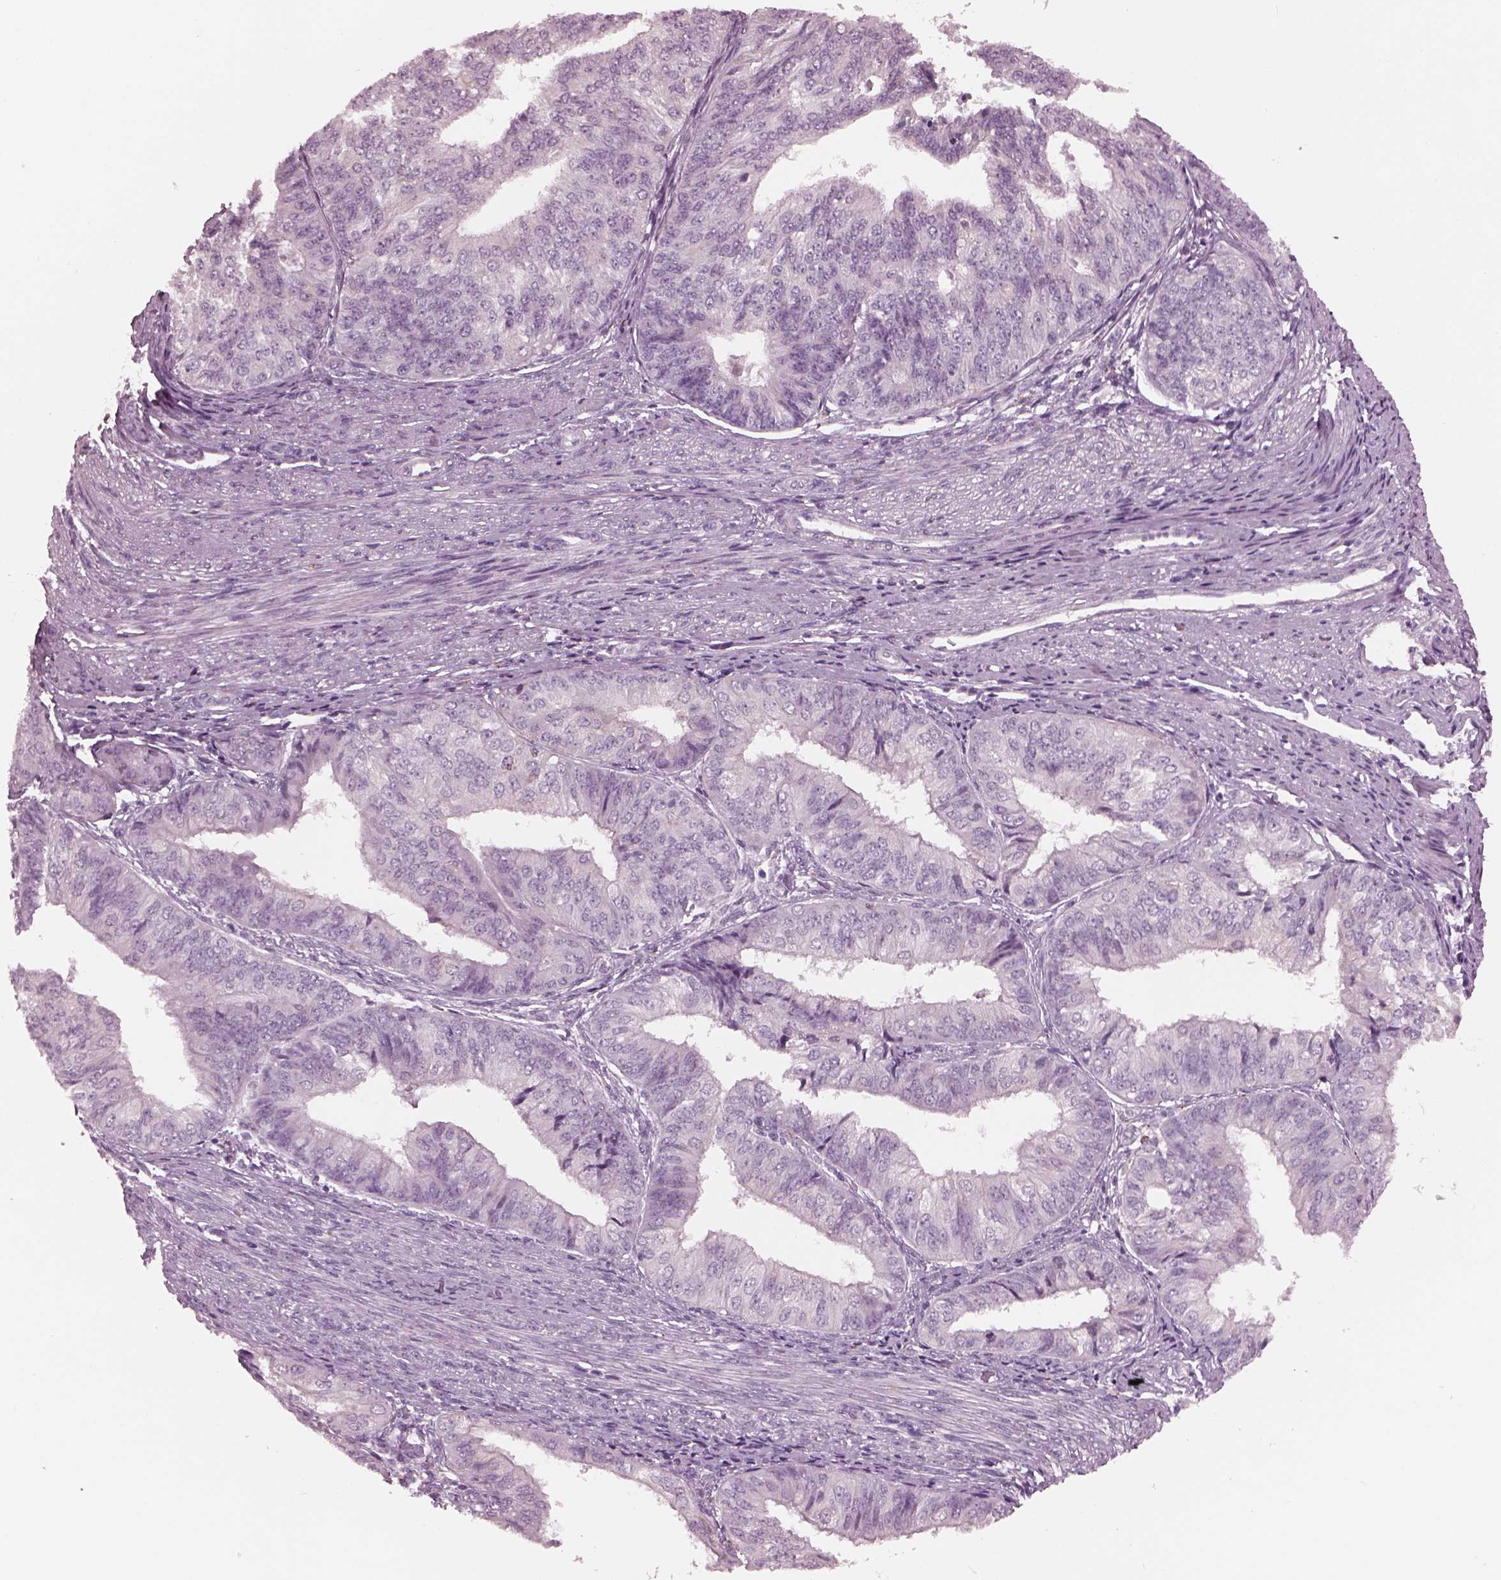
{"staining": {"intensity": "negative", "quantity": "none", "location": "none"}, "tissue": "endometrial cancer", "cell_type": "Tumor cells", "image_type": "cancer", "snomed": [{"axis": "morphology", "description": "Adenocarcinoma, NOS"}, {"axis": "topography", "description": "Endometrium"}], "caption": "This image is of endometrial adenocarcinoma stained with IHC to label a protein in brown with the nuclei are counter-stained blue. There is no positivity in tumor cells.", "gene": "SLAMF8", "patient": {"sex": "female", "age": 58}}